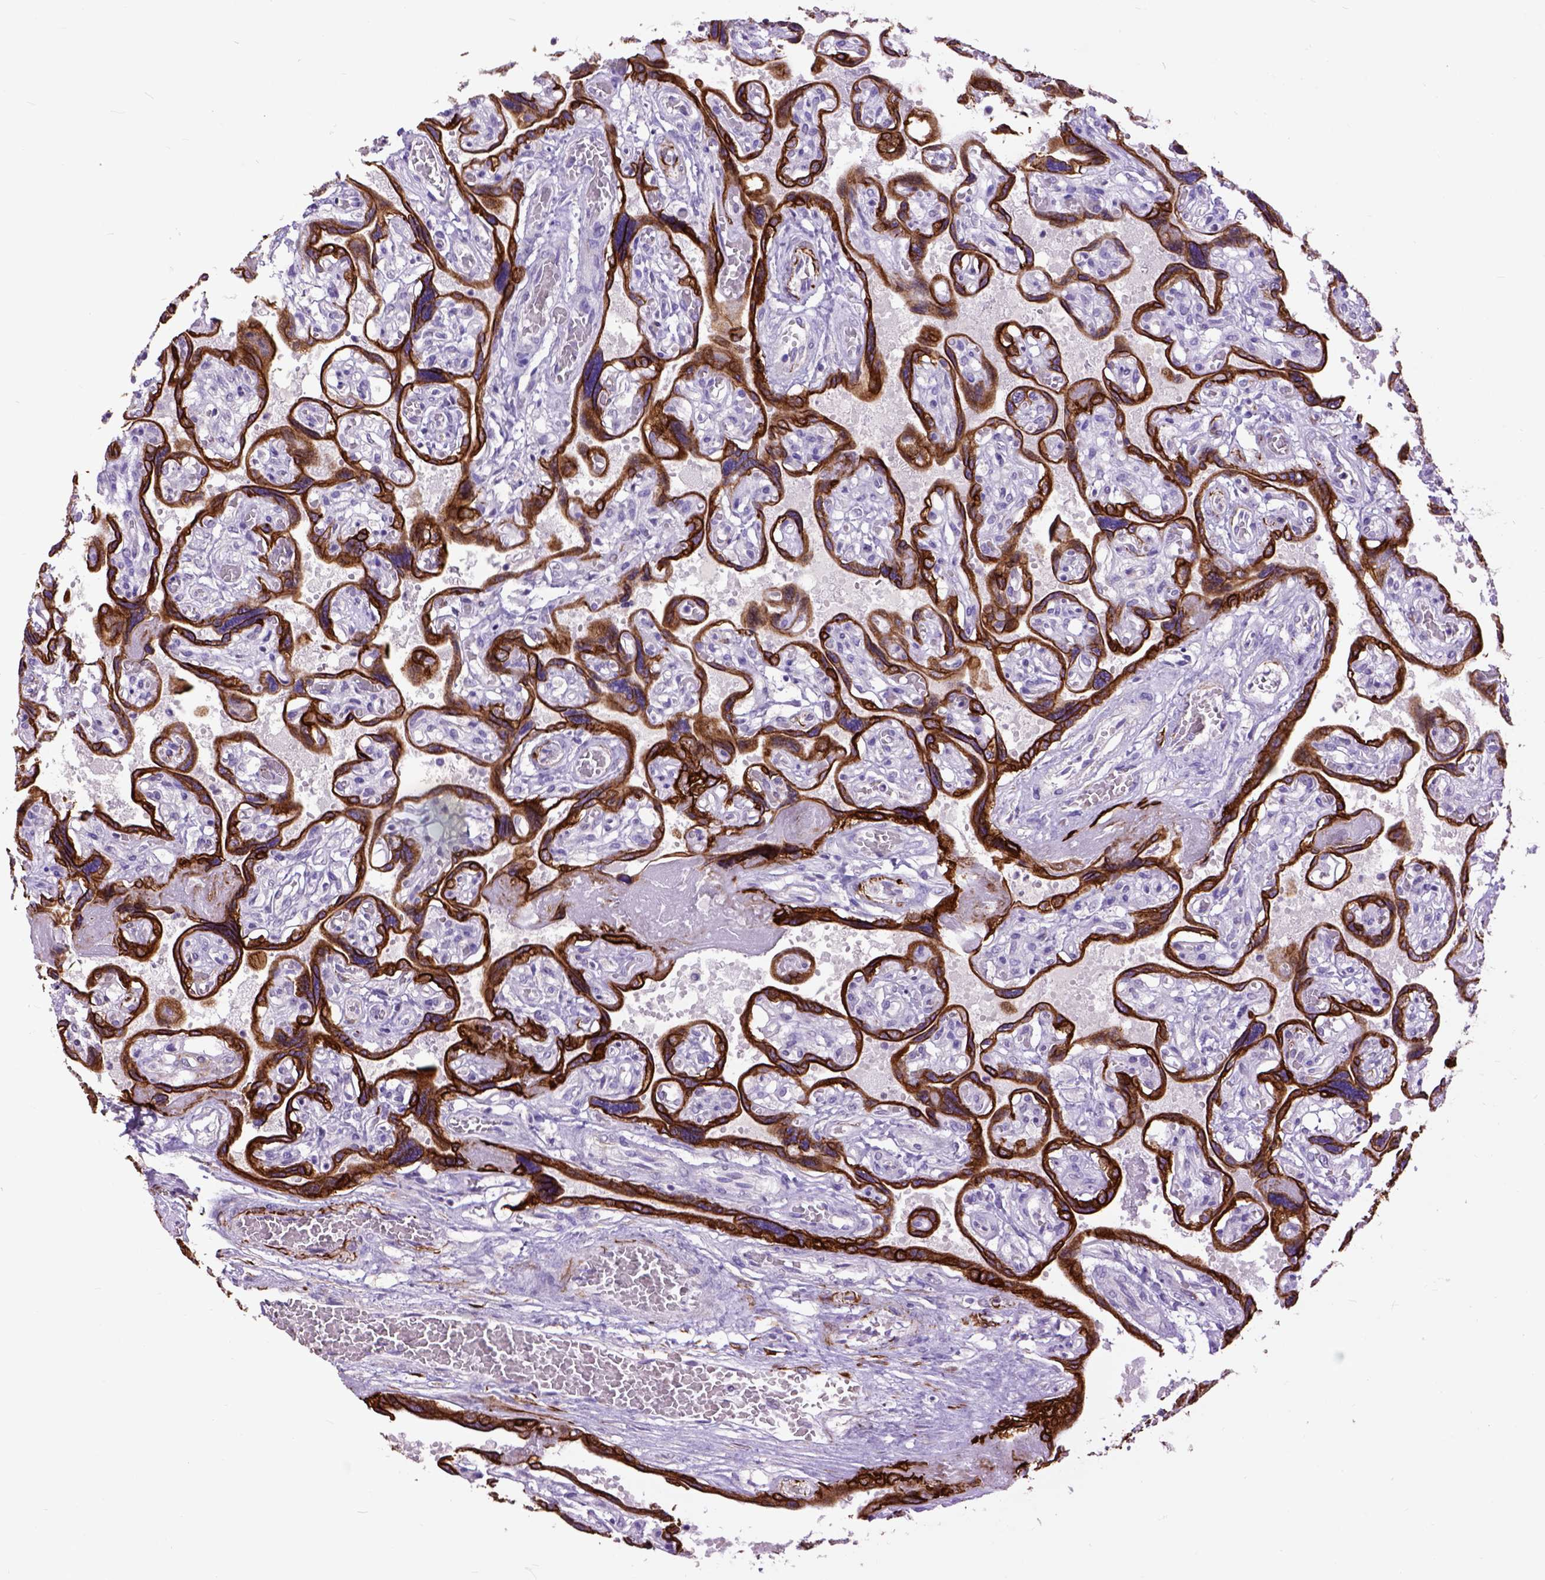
{"staining": {"intensity": "negative", "quantity": "none", "location": "none"}, "tissue": "placenta", "cell_type": "Decidual cells", "image_type": "normal", "snomed": [{"axis": "morphology", "description": "Normal tissue, NOS"}, {"axis": "topography", "description": "Placenta"}], "caption": "Protein analysis of normal placenta reveals no significant expression in decidual cells. (Brightfield microscopy of DAB (3,3'-diaminobenzidine) immunohistochemistry (IHC) at high magnification).", "gene": "RAB25", "patient": {"sex": "female", "age": 32}}